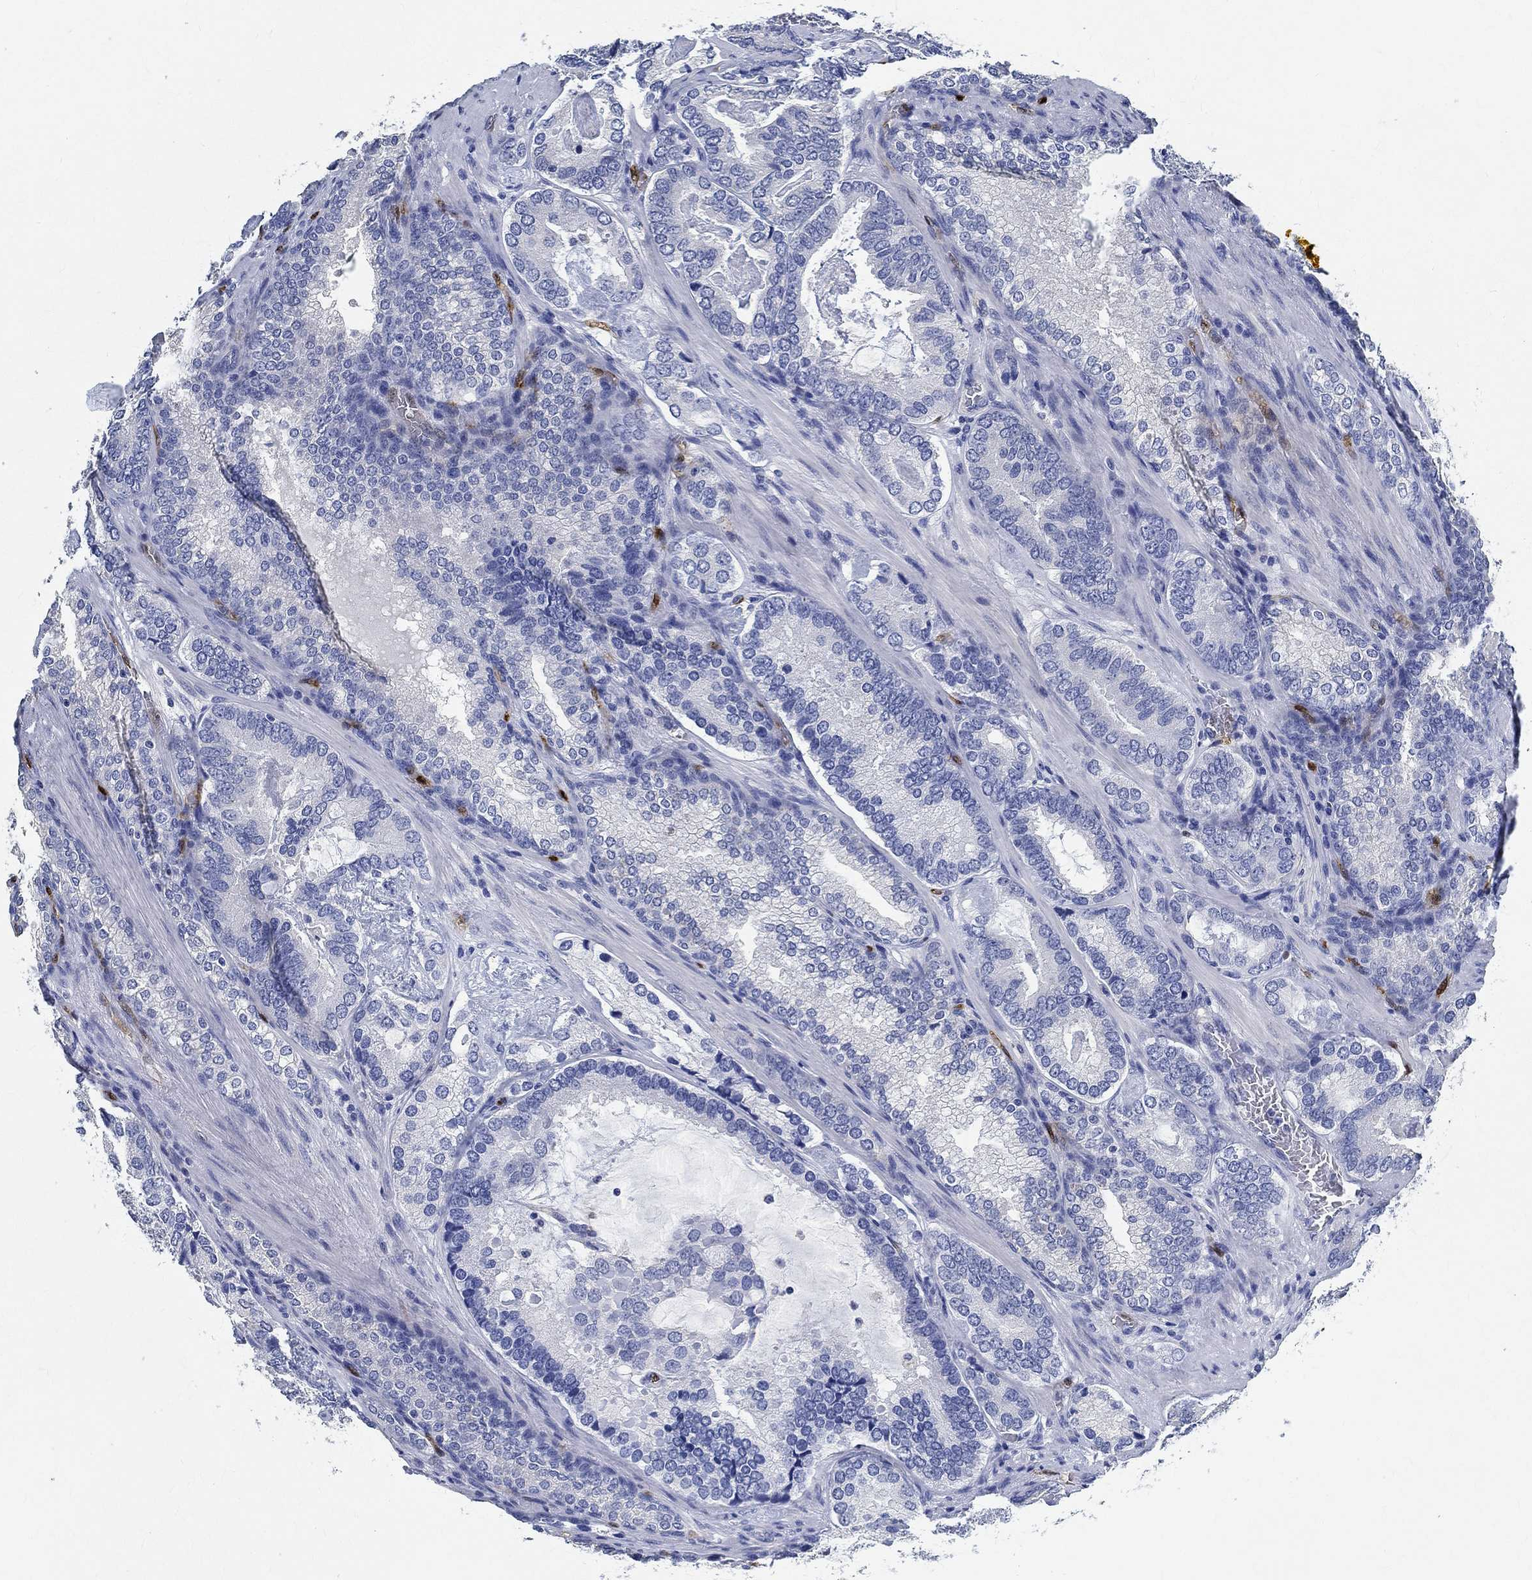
{"staining": {"intensity": "negative", "quantity": "none", "location": "none"}, "tissue": "prostate cancer", "cell_type": "Tumor cells", "image_type": "cancer", "snomed": [{"axis": "morphology", "description": "Adenocarcinoma, Low grade"}, {"axis": "topography", "description": "Prostate"}], "caption": "Prostate cancer stained for a protein using immunohistochemistry reveals no expression tumor cells.", "gene": "PRX", "patient": {"sex": "male", "age": 60}}